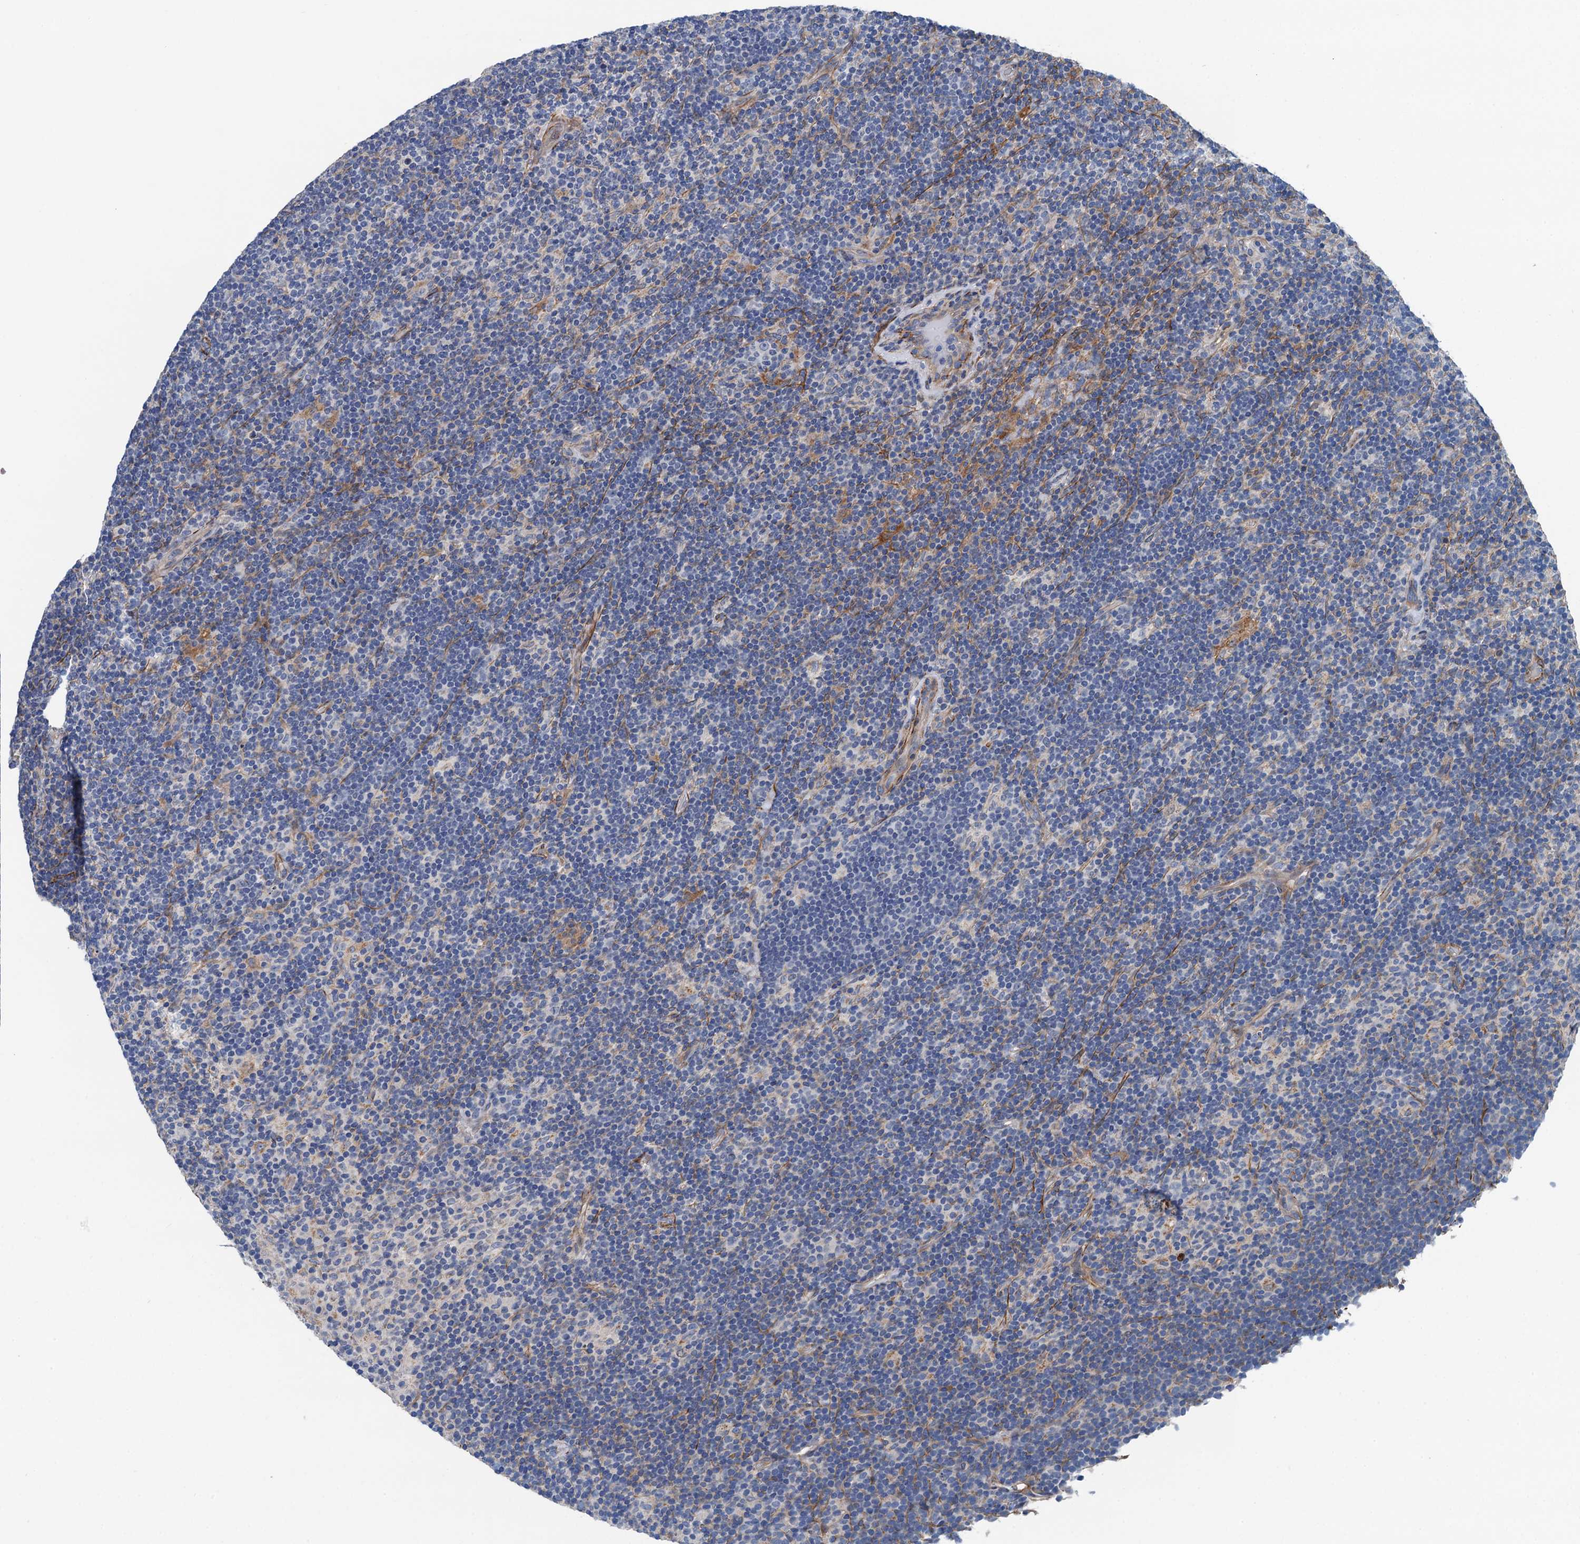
{"staining": {"intensity": "weak", "quantity": "<25%", "location": "cytoplasmic/membranous"}, "tissue": "lymphoma", "cell_type": "Tumor cells", "image_type": "cancer", "snomed": [{"axis": "morphology", "description": "Hodgkin's disease, NOS"}, {"axis": "topography", "description": "Lymph node"}], "caption": "Immunohistochemistry histopathology image of neoplastic tissue: lymphoma stained with DAB displays no significant protein positivity in tumor cells.", "gene": "CSTPP1", "patient": {"sex": "female", "age": 57}}